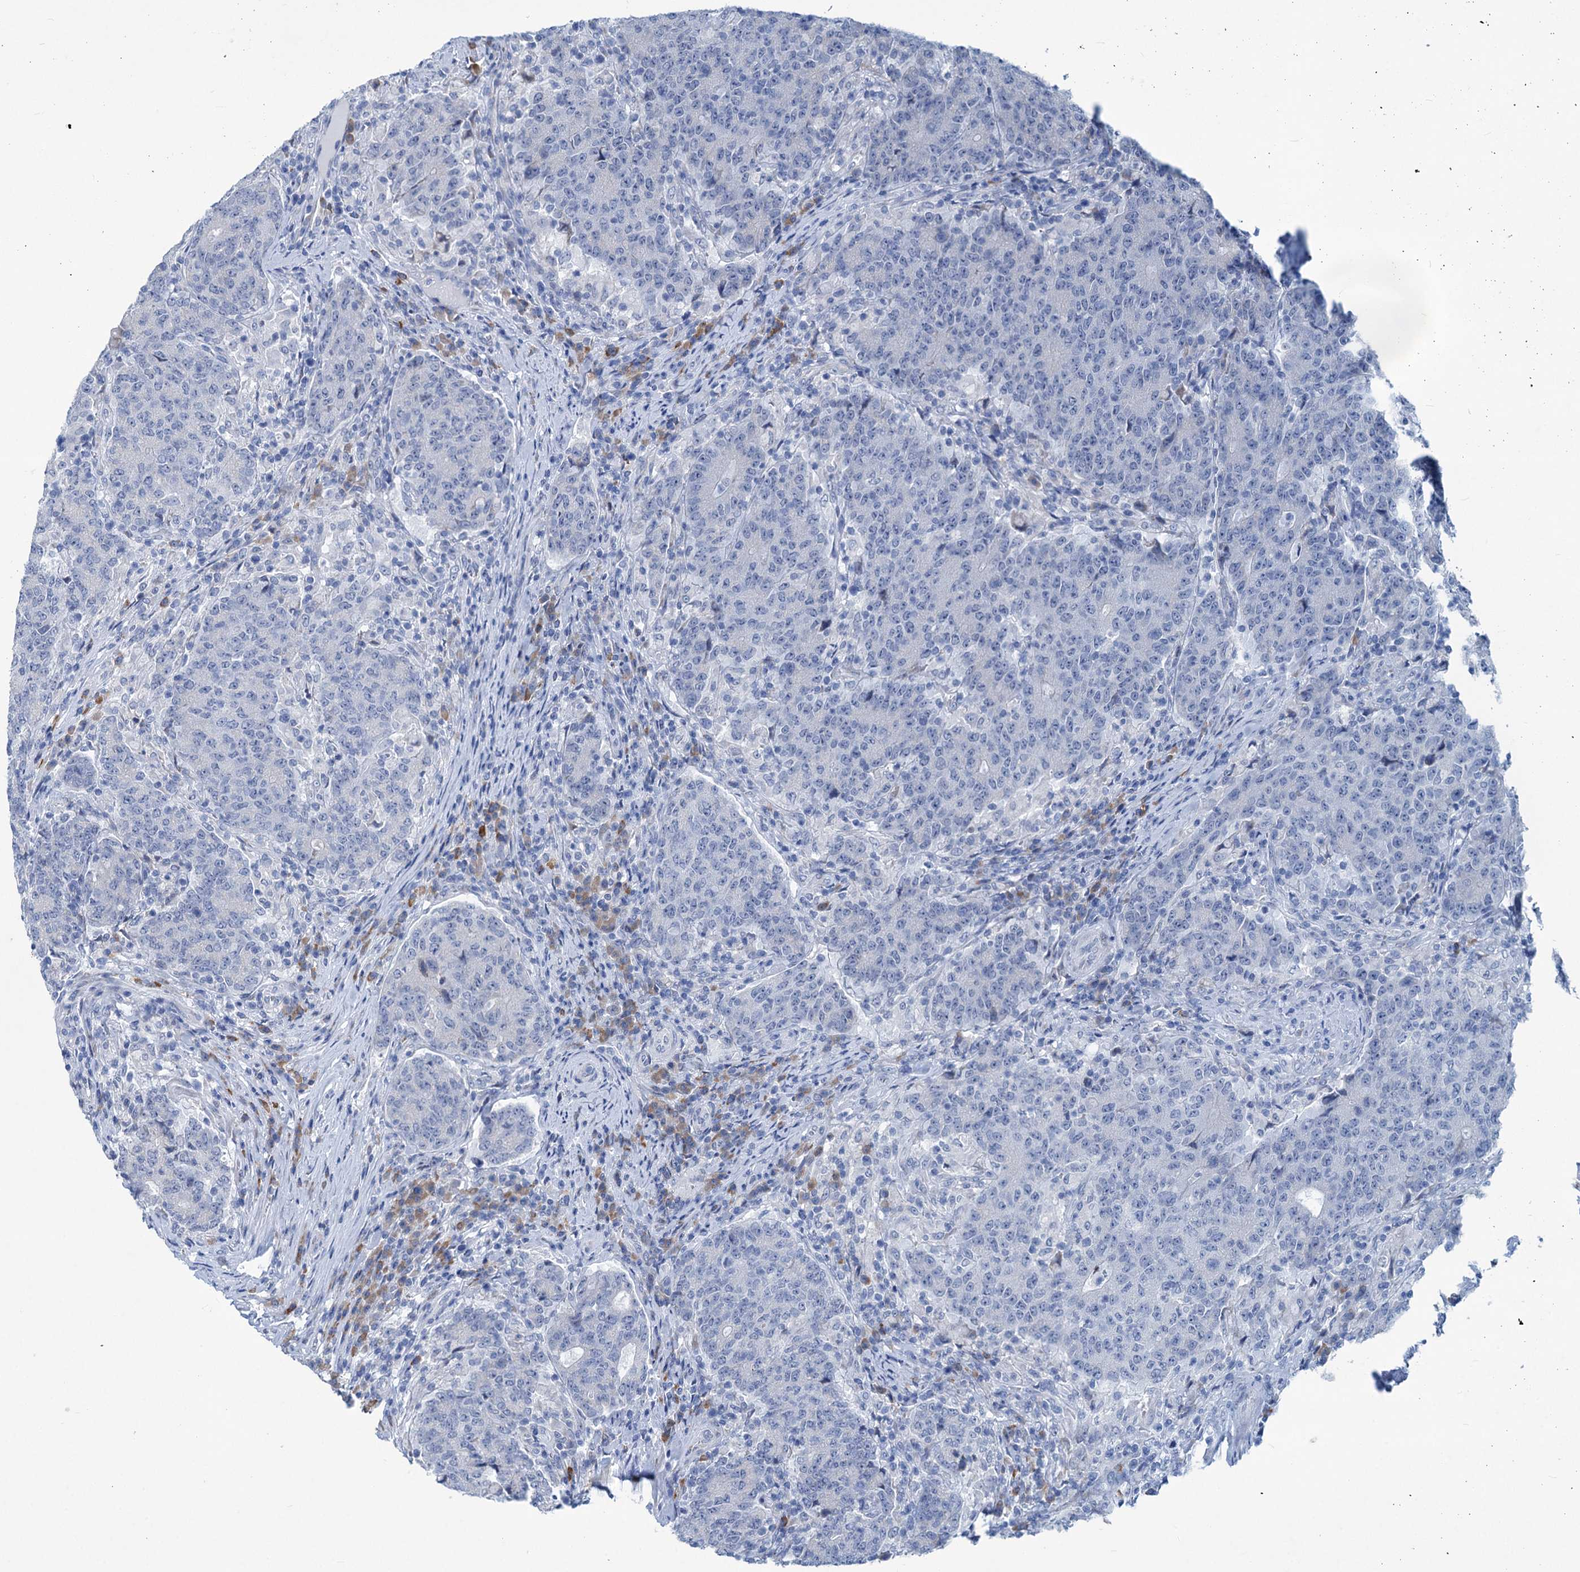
{"staining": {"intensity": "negative", "quantity": "none", "location": "none"}, "tissue": "colorectal cancer", "cell_type": "Tumor cells", "image_type": "cancer", "snomed": [{"axis": "morphology", "description": "Adenocarcinoma, NOS"}, {"axis": "topography", "description": "Colon"}], "caption": "Immunohistochemical staining of colorectal adenocarcinoma demonstrates no significant expression in tumor cells.", "gene": "NEU3", "patient": {"sex": "female", "age": 75}}